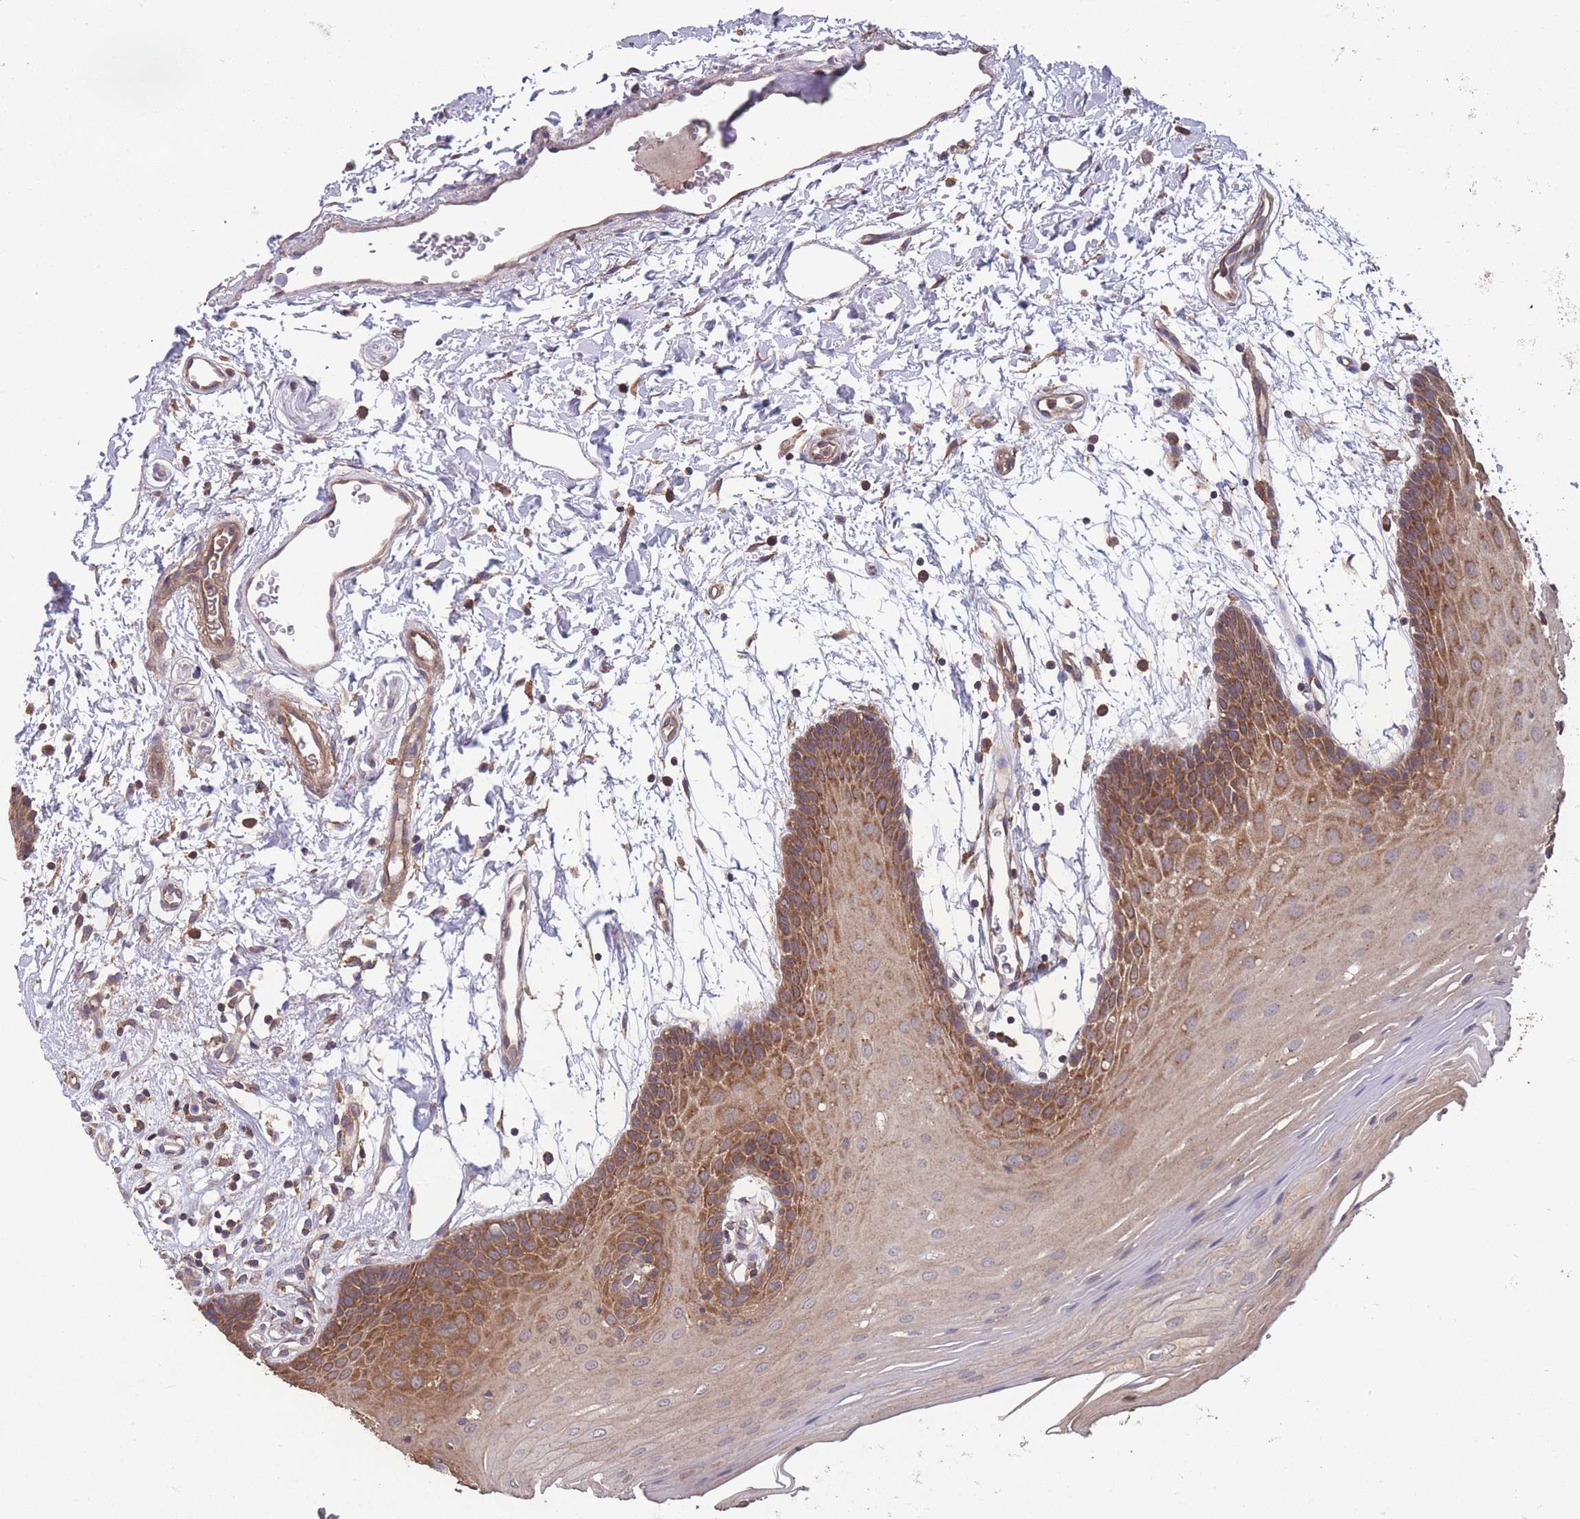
{"staining": {"intensity": "moderate", "quantity": ">75%", "location": "cytoplasmic/membranous"}, "tissue": "oral mucosa", "cell_type": "Squamous epithelial cells", "image_type": "normal", "snomed": [{"axis": "morphology", "description": "Normal tissue, NOS"}, {"axis": "topography", "description": "Skeletal muscle"}, {"axis": "topography", "description": "Oral tissue"}, {"axis": "topography", "description": "Salivary gland"}, {"axis": "topography", "description": "Peripheral nerve tissue"}], "caption": "Immunohistochemistry (DAB (3,3'-diaminobenzidine)) staining of benign oral mucosa exhibits moderate cytoplasmic/membranous protein positivity in approximately >75% of squamous epithelial cells. (DAB IHC, brown staining for protein, blue staining for nuclei).", "gene": "ZPR1", "patient": {"sex": "male", "age": 54}}